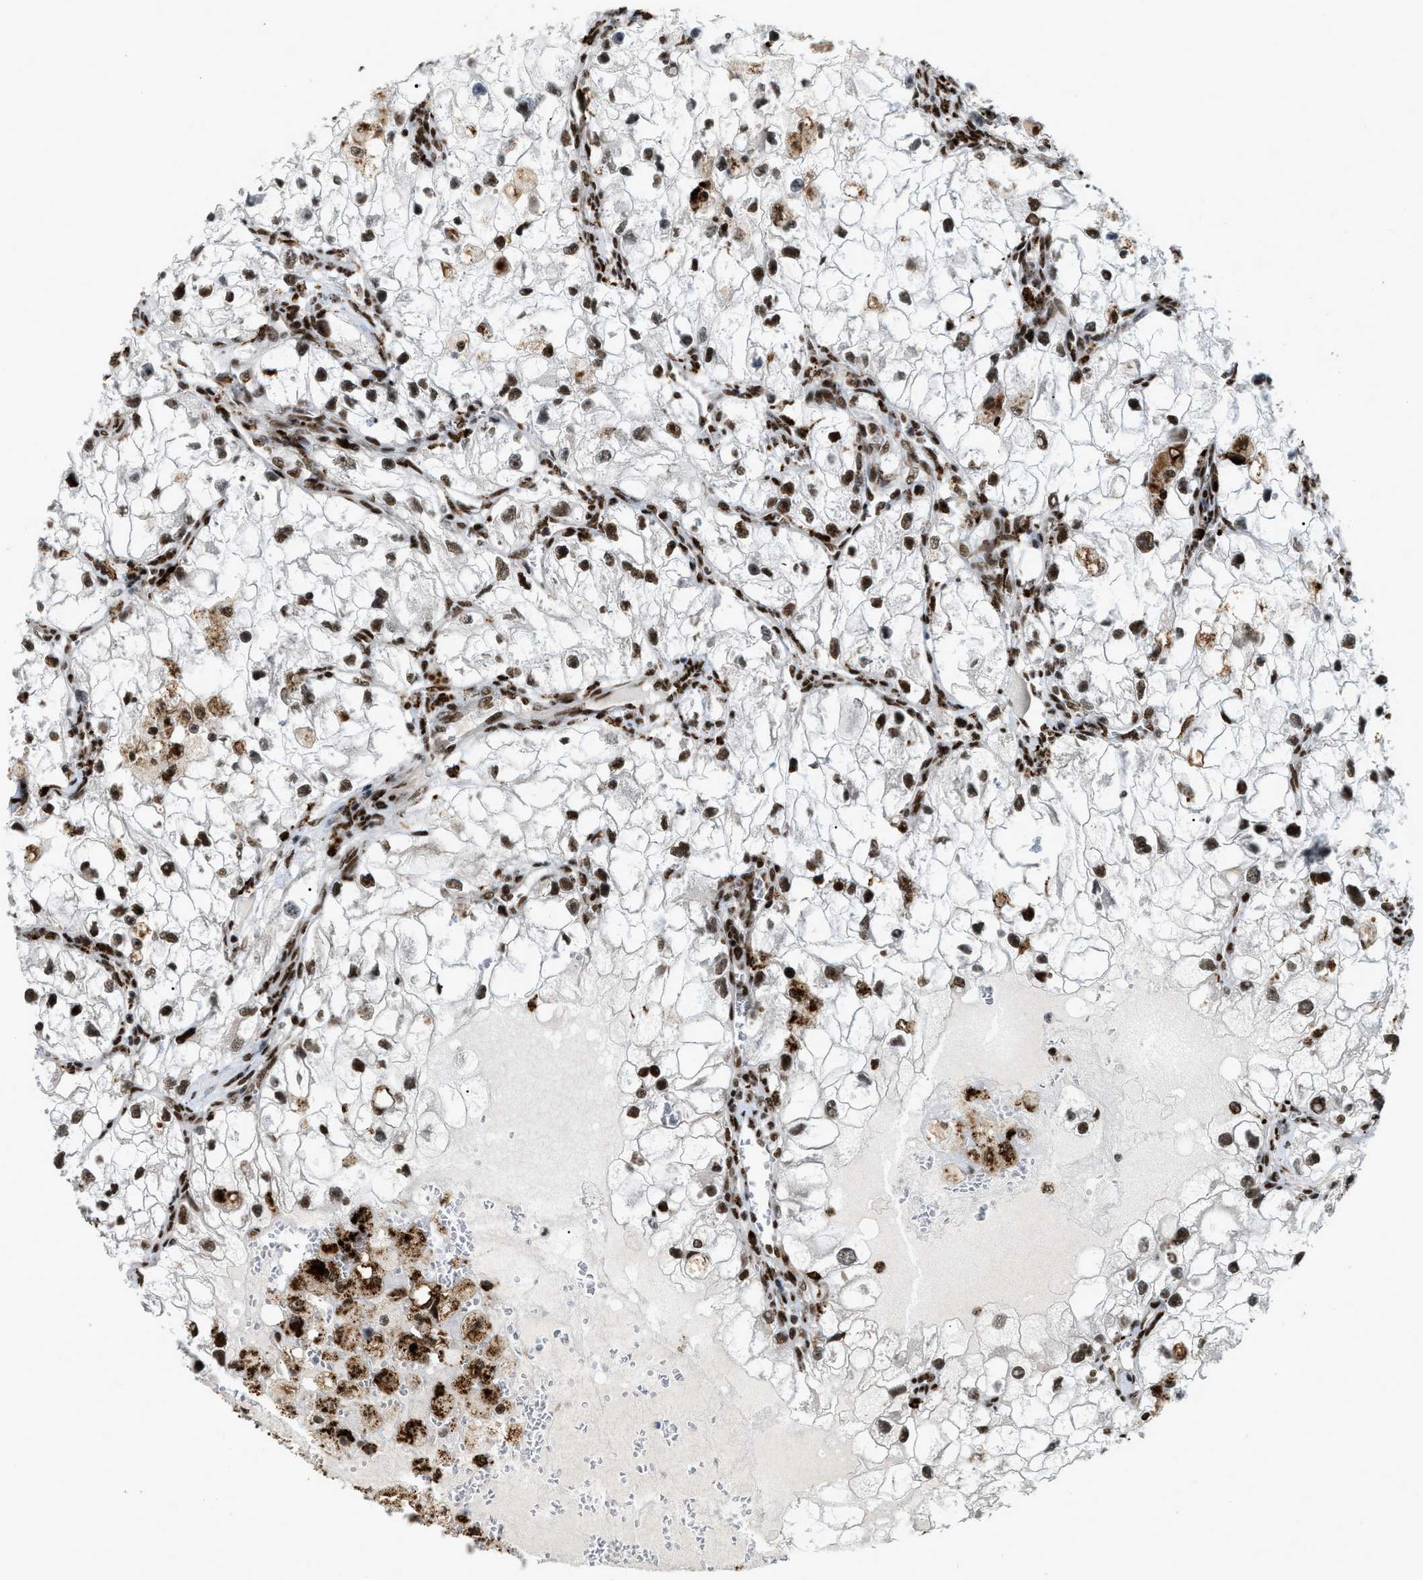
{"staining": {"intensity": "moderate", "quantity": ">75%", "location": "cytoplasmic/membranous,nuclear"}, "tissue": "renal cancer", "cell_type": "Tumor cells", "image_type": "cancer", "snomed": [{"axis": "morphology", "description": "Adenocarcinoma, NOS"}, {"axis": "topography", "description": "Kidney"}], "caption": "Human renal adenocarcinoma stained for a protein (brown) demonstrates moderate cytoplasmic/membranous and nuclear positive expression in about >75% of tumor cells.", "gene": "NUMA1", "patient": {"sex": "female", "age": 70}}